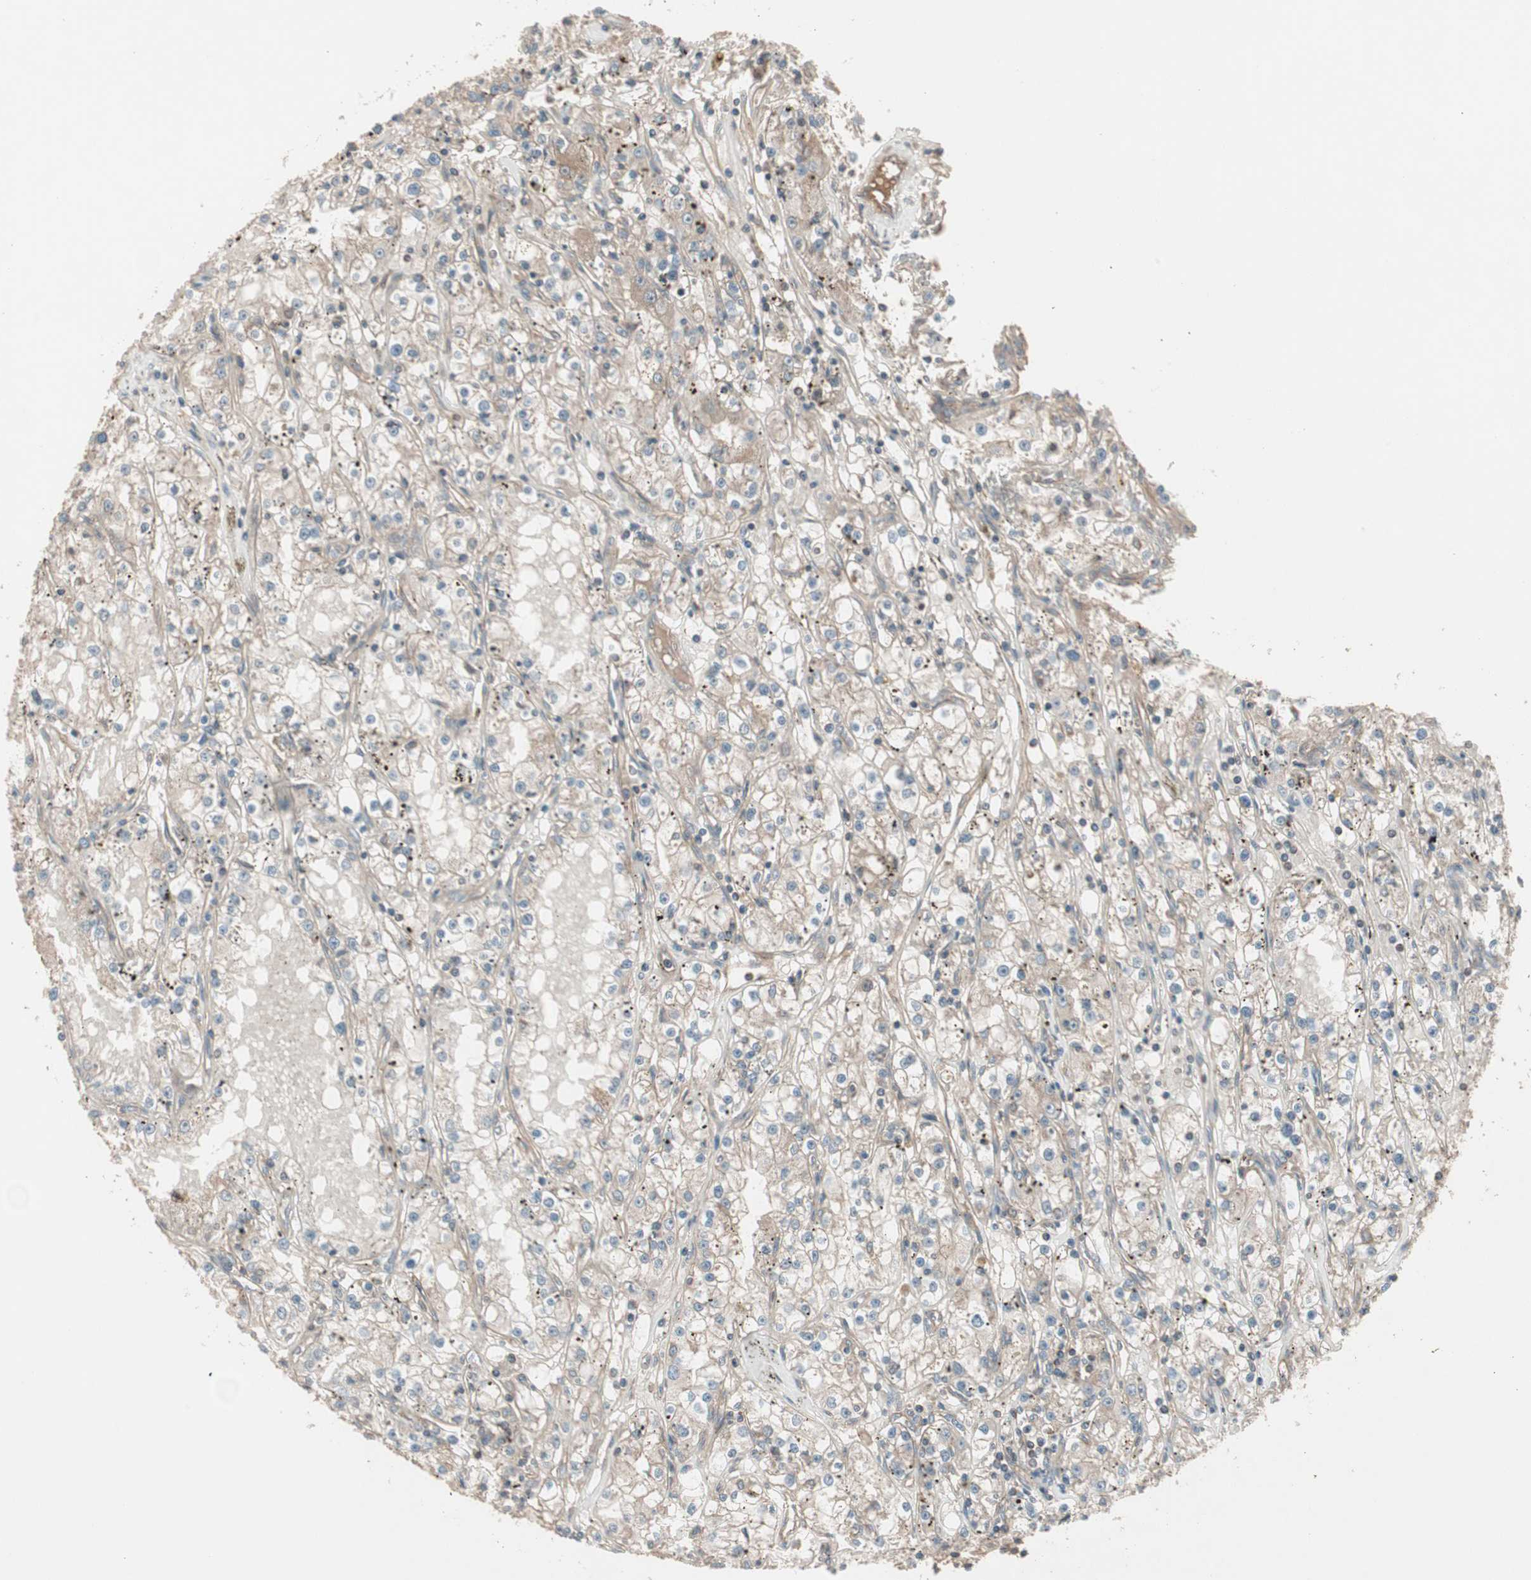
{"staining": {"intensity": "weak", "quantity": "25%-75%", "location": "cytoplasmic/membranous"}, "tissue": "renal cancer", "cell_type": "Tumor cells", "image_type": "cancer", "snomed": [{"axis": "morphology", "description": "Adenocarcinoma, NOS"}, {"axis": "topography", "description": "Kidney"}], "caption": "This is an image of immunohistochemistry (IHC) staining of renal cancer, which shows weak staining in the cytoplasmic/membranous of tumor cells.", "gene": "TFPI", "patient": {"sex": "male", "age": 56}}